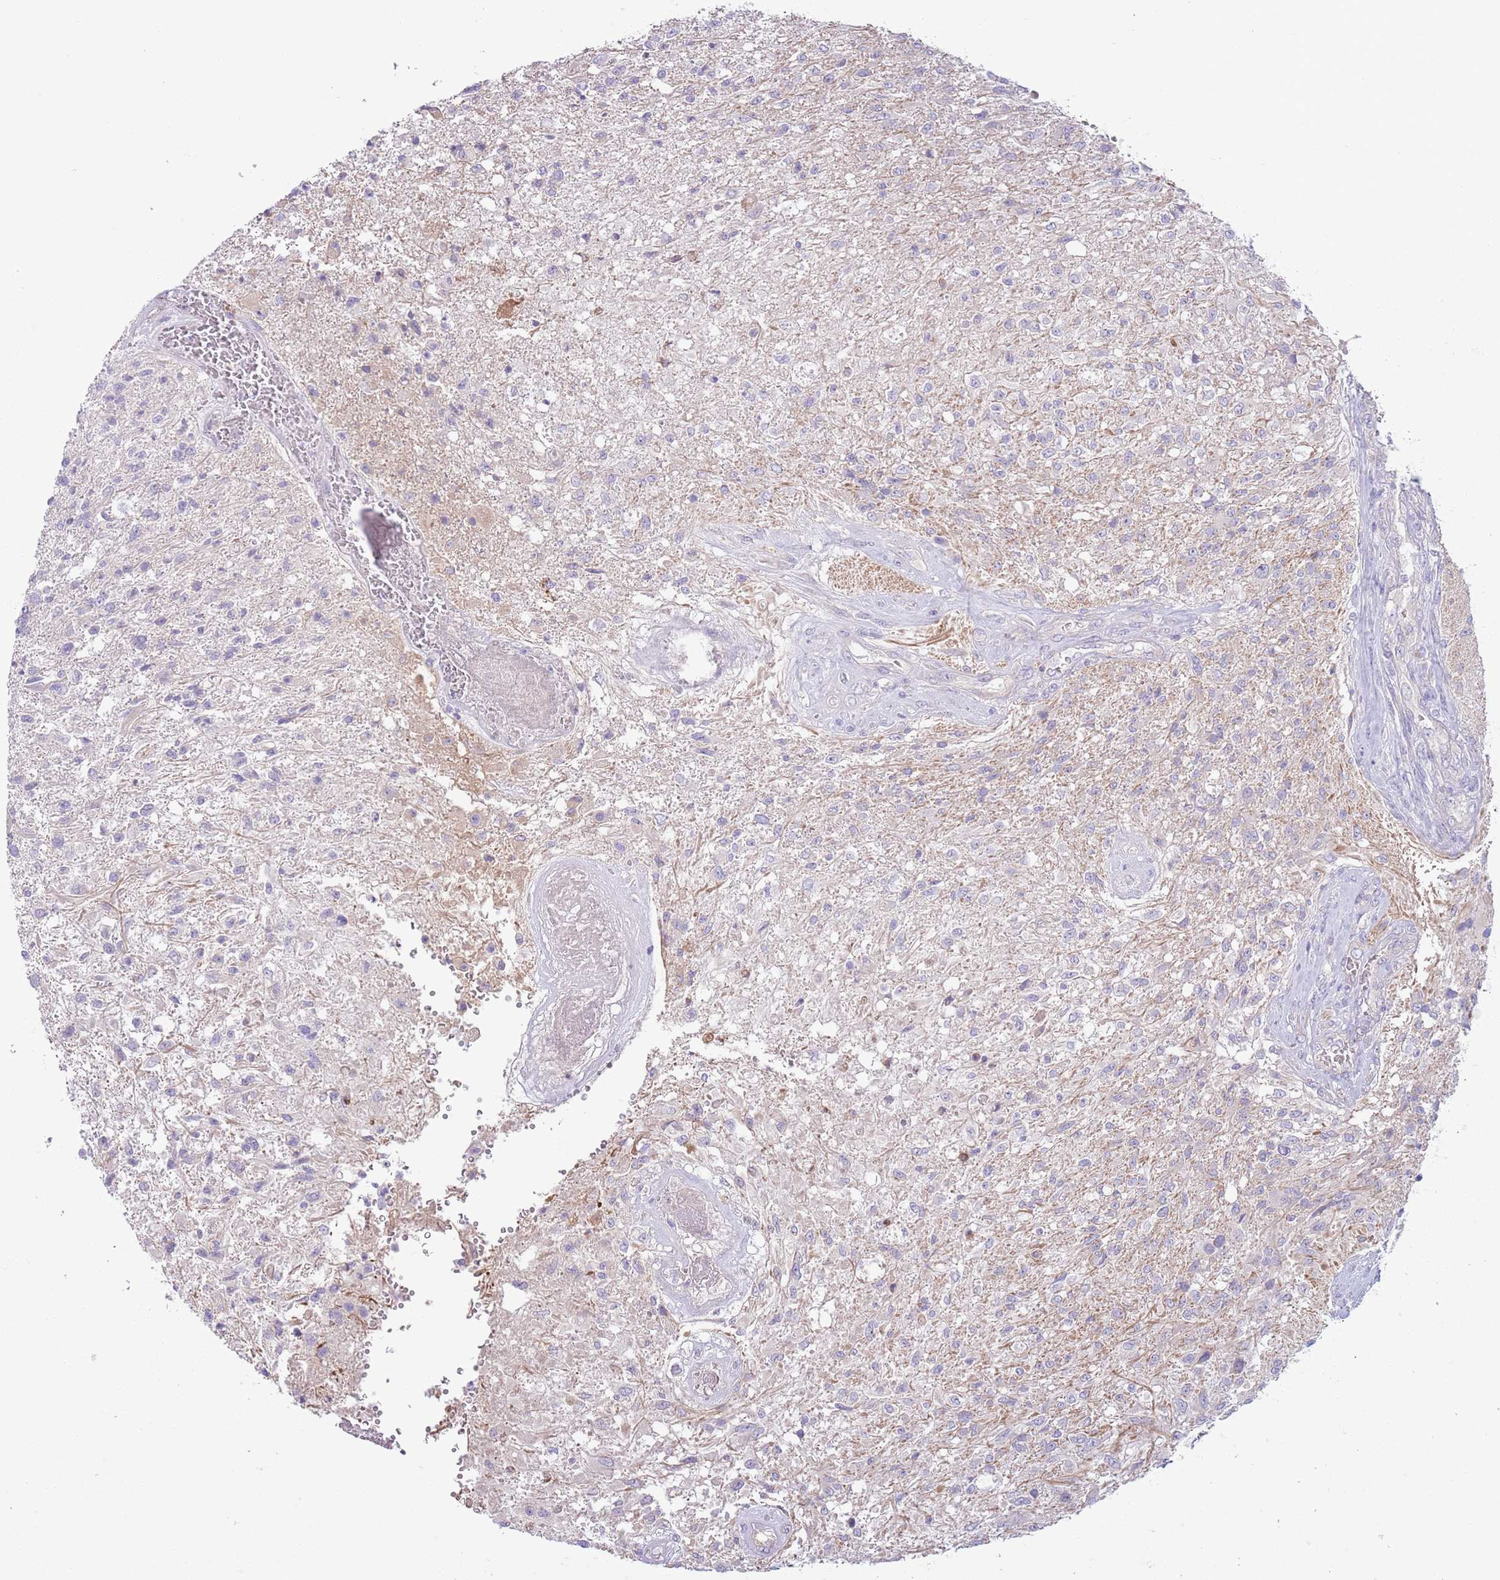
{"staining": {"intensity": "negative", "quantity": "none", "location": "none"}, "tissue": "glioma", "cell_type": "Tumor cells", "image_type": "cancer", "snomed": [{"axis": "morphology", "description": "Glioma, malignant, High grade"}, {"axis": "topography", "description": "Brain"}], "caption": "Glioma was stained to show a protein in brown. There is no significant expression in tumor cells. (DAB (3,3'-diaminobenzidine) immunohistochemistry with hematoxylin counter stain).", "gene": "CFH", "patient": {"sex": "male", "age": 56}}